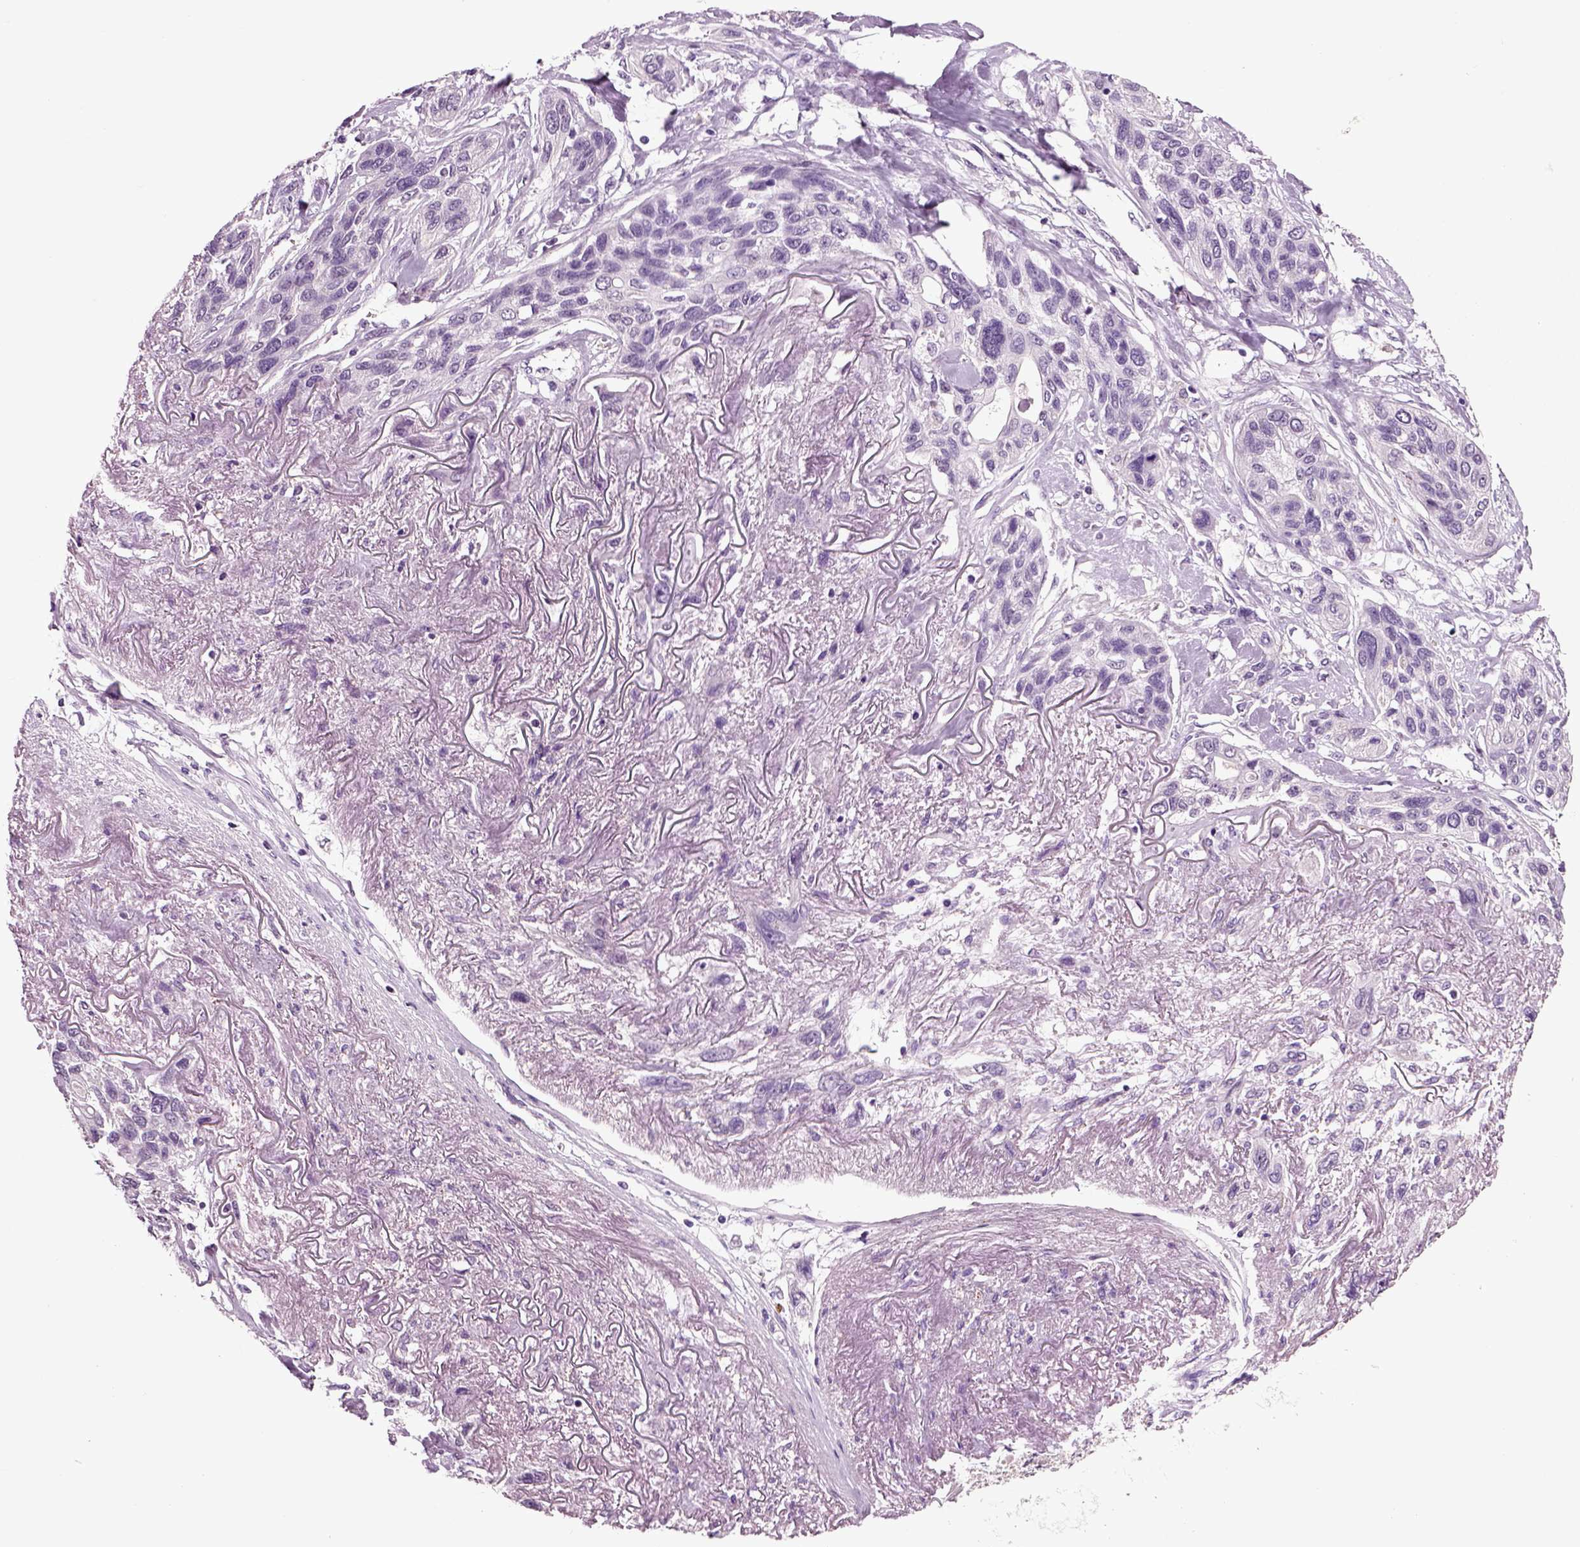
{"staining": {"intensity": "negative", "quantity": "none", "location": "none"}, "tissue": "lung cancer", "cell_type": "Tumor cells", "image_type": "cancer", "snomed": [{"axis": "morphology", "description": "Squamous cell carcinoma, NOS"}, {"axis": "topography", "description": "Lung"}], "caption": "Squamous cell carcinoma (lung) was stained to show a protein in brown. There is no significant expression in tumor cells. The staining was performed using DAB to visualize the protein expression in brown, while the nuclei were stained in blue with hematoxylin (Magnification: 20x).", "gene": "CRHR1", "patient": {"sex": "female", "age": 70}}